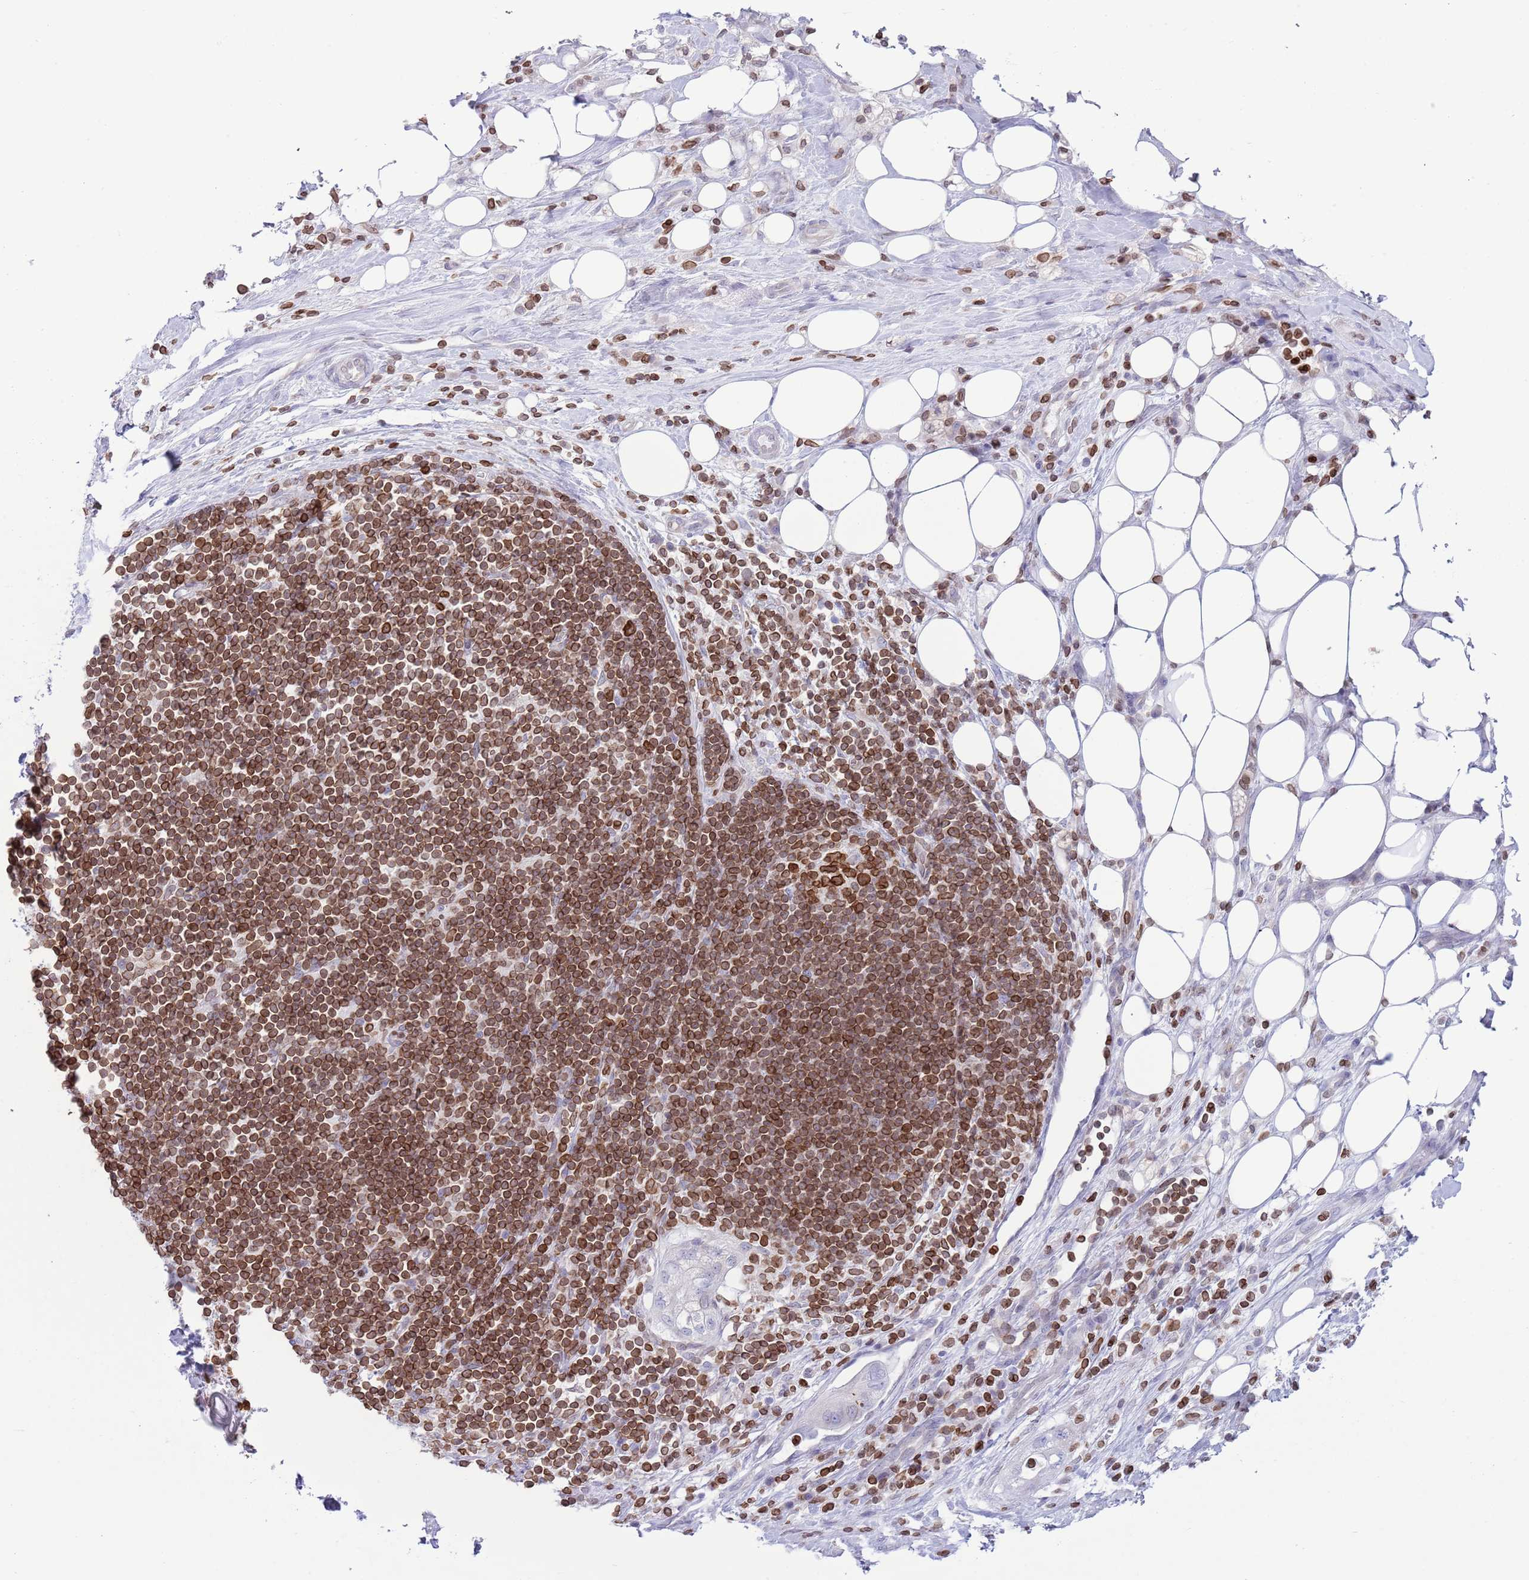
{"staining": {"intensity": "negative", "quantity": "none", "location": "none"}, "tissue": "pancreatic cancer", "cell_type": "Tumor cells", "image_type": "cancer", "snomed": [{"axis": "morphology", "description": "Adenocarcinoma, NOS"}, {"axis": "topography", "description": "Pancreas"}], "caption": "Pancreatic cancer stained for a protein using immunohistochemistry (IHC) exhibits no expression tumor cells.", "gene": "LBR", "patient": {"sex": "male", "age": 44}}